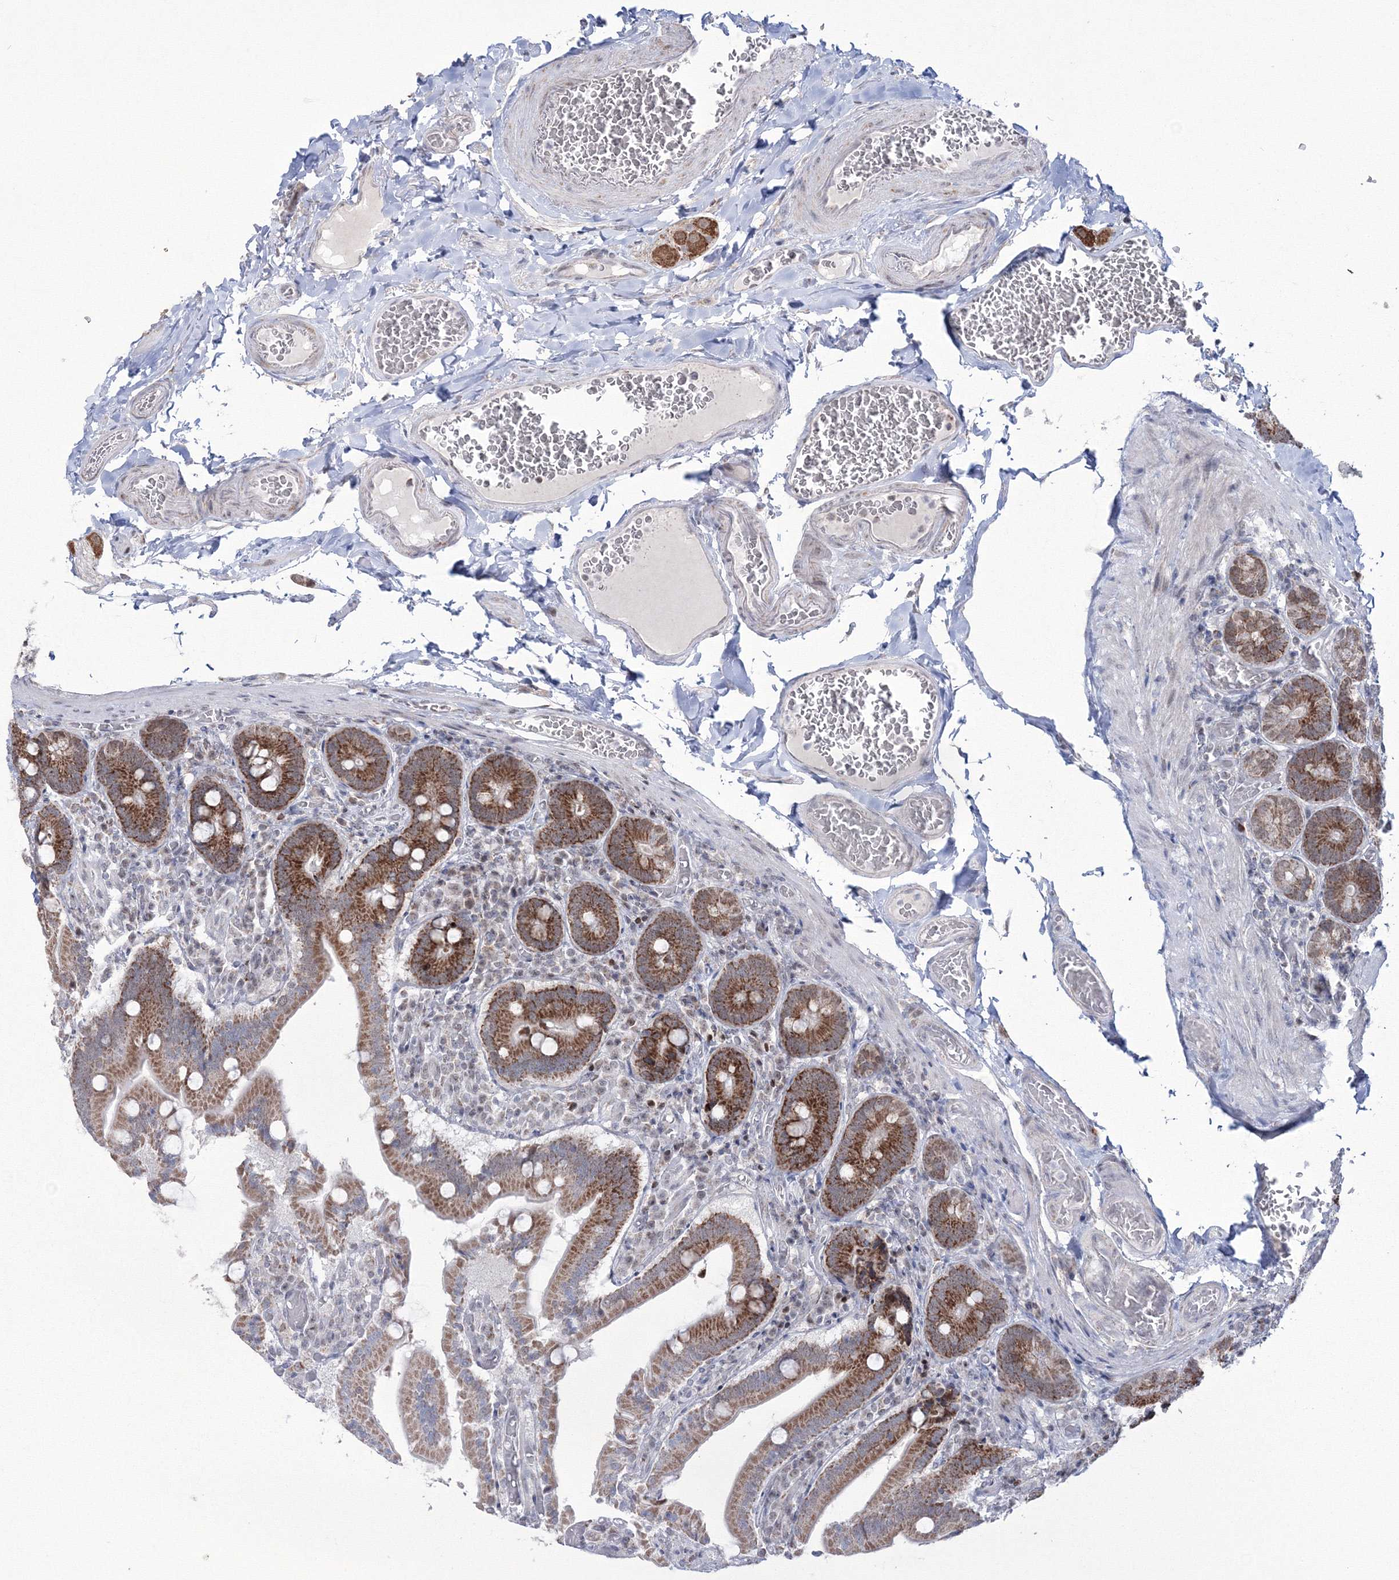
{"staining": {"intensity": "strong", "quantity": ">75%", "location": "cytoplasmic/membranous"}, "tissue": "duodenum", "cell_type": "Glandular cells", "image_type": "normal", "snomed": [{"axis": "morphology", "description": "Normal tissue, NOS"}, {"axis": "topography", "description": "Duodenum"}], "caption": "Protein expression analysis of benign human duodenum reveals strong cytoplasmic/membranous positivity in about >75% of glandular cells. Using DAB (3,3'-diaminobenzidine) (brown) and hematoxylin (blue) stains, captured at high magnification using brightfield microscopy.", "gene": "GRSF1", "patient": {"sex": "female", "age": 62}}